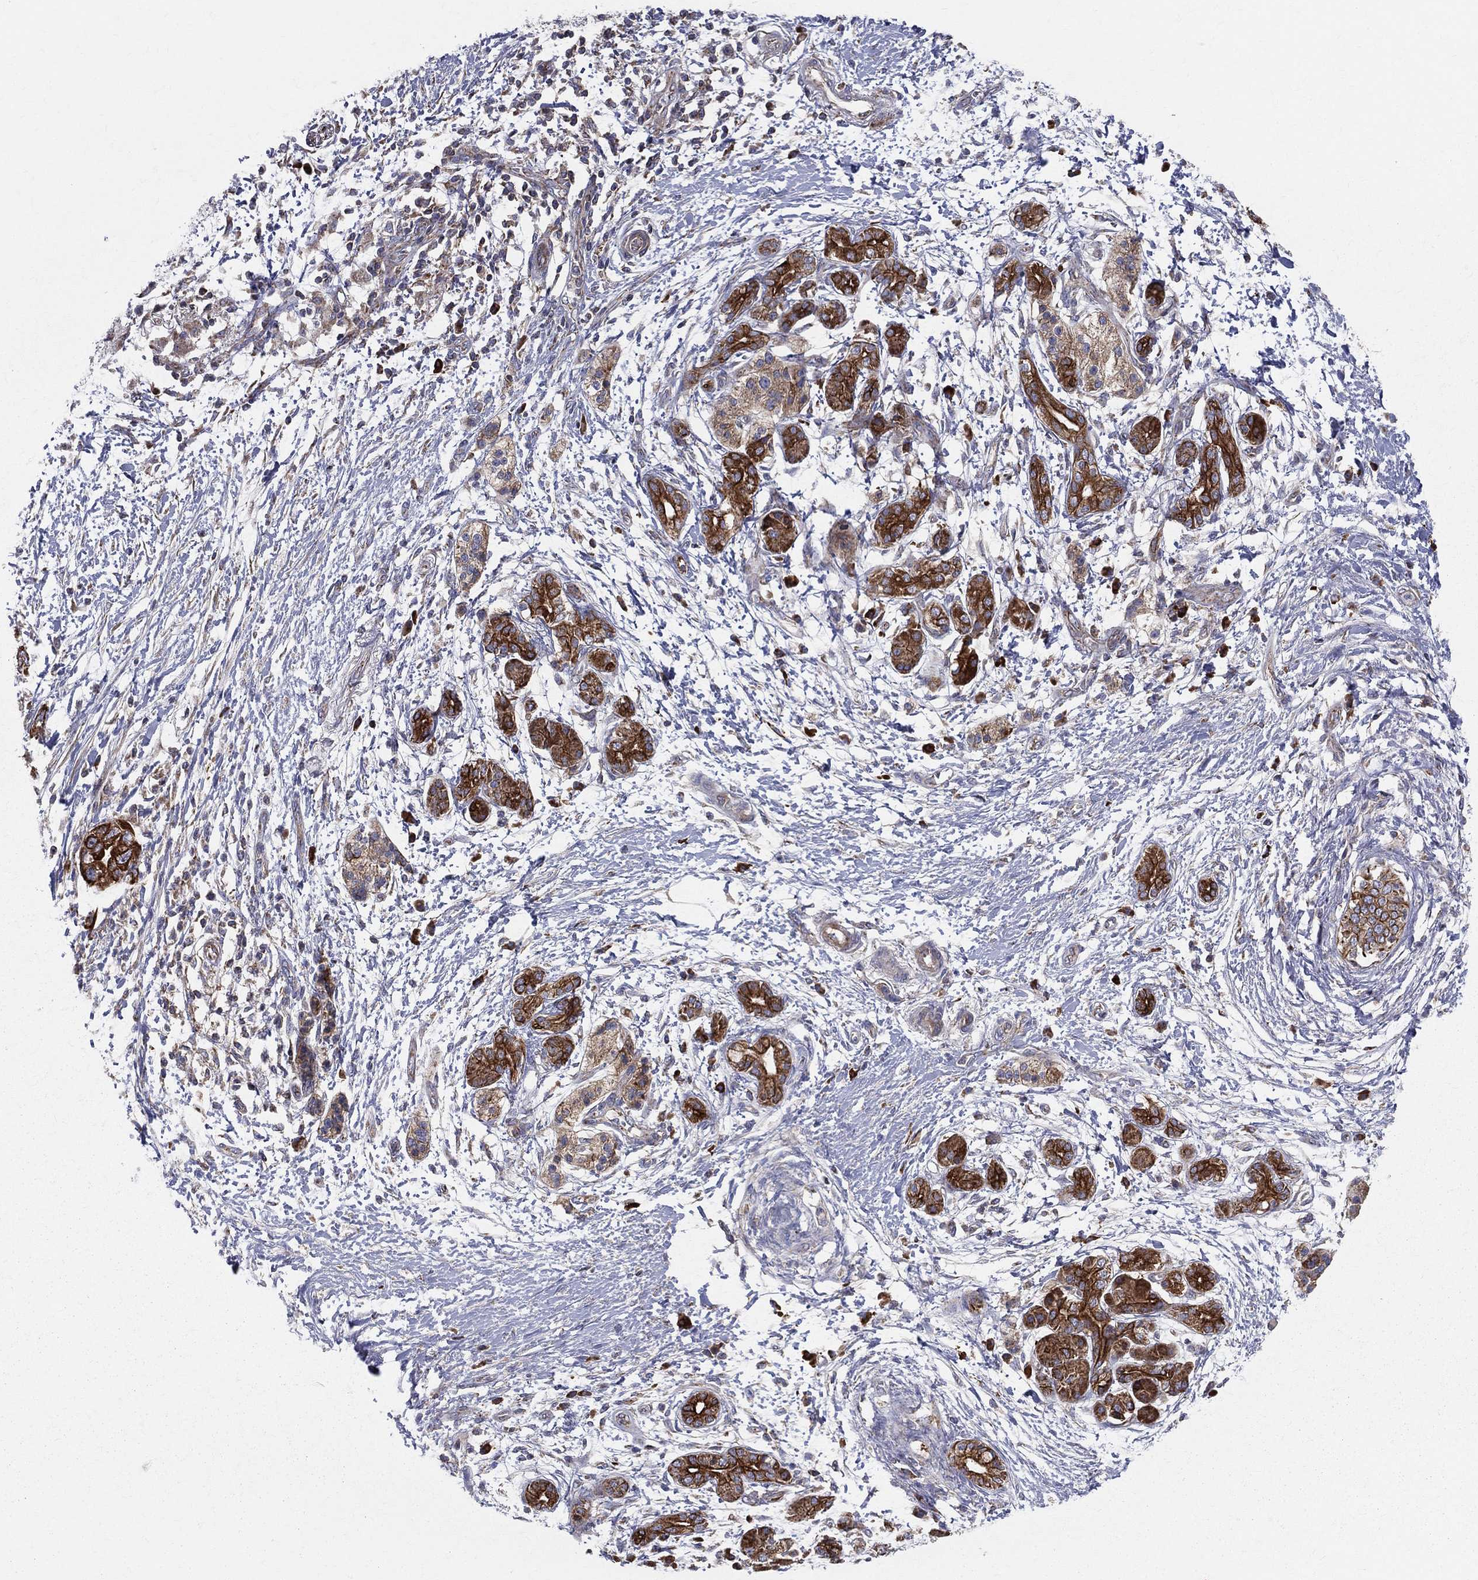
{"staining": {"intensity": "strong", "quantity": ">75%", "location": "cytoplasmic/membranous"}, "tissue": "pancreatic cancer", "cell_type": "Tumor cells", "image_type": "cancer", "snomed": [{"axis": "morphology", "description": "Adenocarcinoma, NOS"}, {"axis": "topography", "description": "Pancreas"}], "caption": "About >75% of tumor cells in human adenocarcinoma (pancreatic) show strong cytoplasmic/membranous protein positivity as visualized by brown immunohistochemical staining.", "gene": "MIX23", "patient": {"sex": "female", "age": 72}}